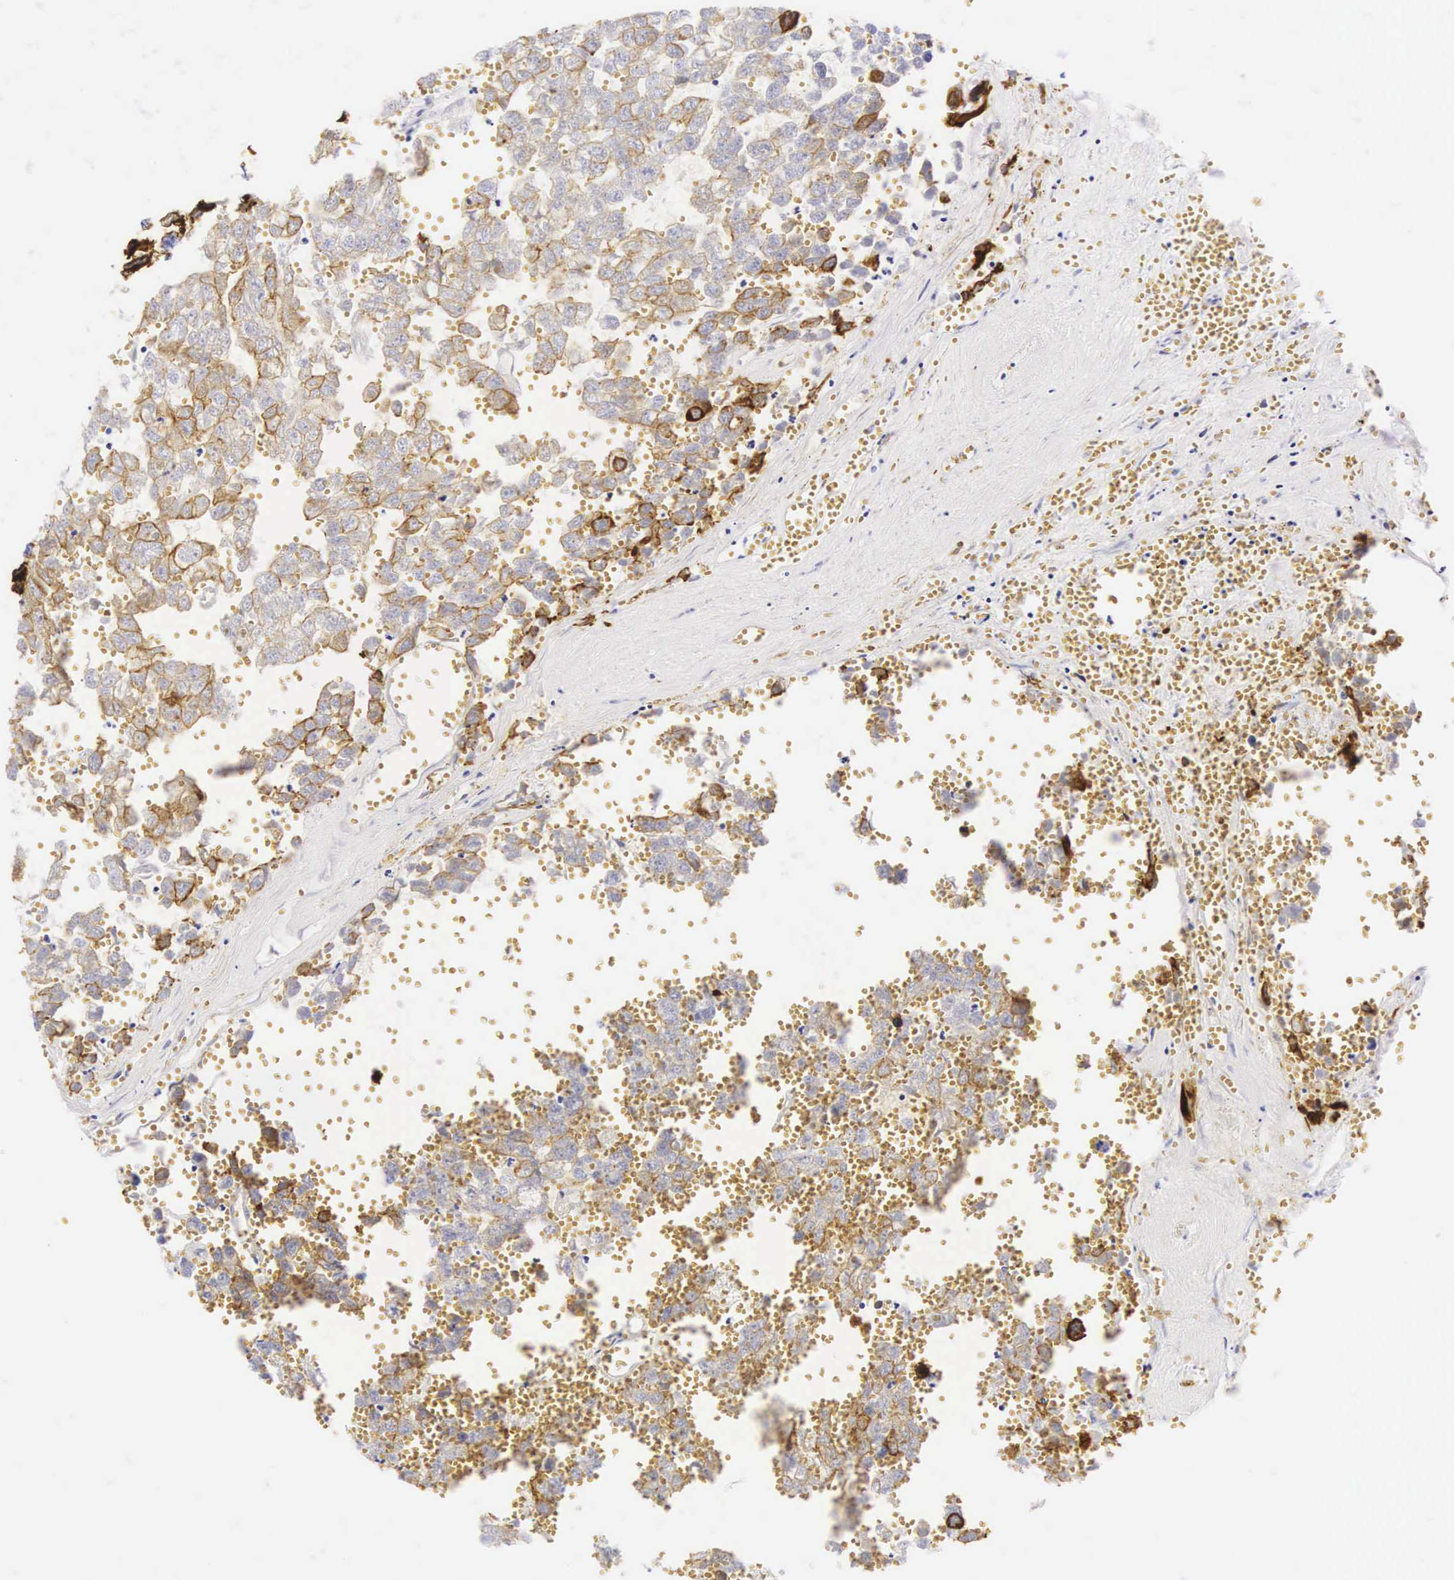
{"staining": {"intensity": "moderate", "quantity": "25%-75%", "location": "cytoplasmic/membranous"}, "tissue": "testis cancer", "cell_type": "Tumor cells", "image_type": "cancer", "snomed": [{"axis": "morphology", "description": "Carcinoma, Embryonal, NOS"}, {"axis": "topography", "description": "Testis"}], "caption": "Immunohistochemistry (IHC) staining of testis cancer, which demonstrates medium levels of moderate cytoplasmic/membranous staining in about 25%-75% of tumor cells indicating moderate cytoplasmic/membranous protein staining. The staining was performed using DAB (3,3'-diaminobenzidine) (brown) for protein detection and nuclei were counterstained in hematoxylin (blue).", "gene": "KRT18", "patient": {"sex": "male", "age": 31}}